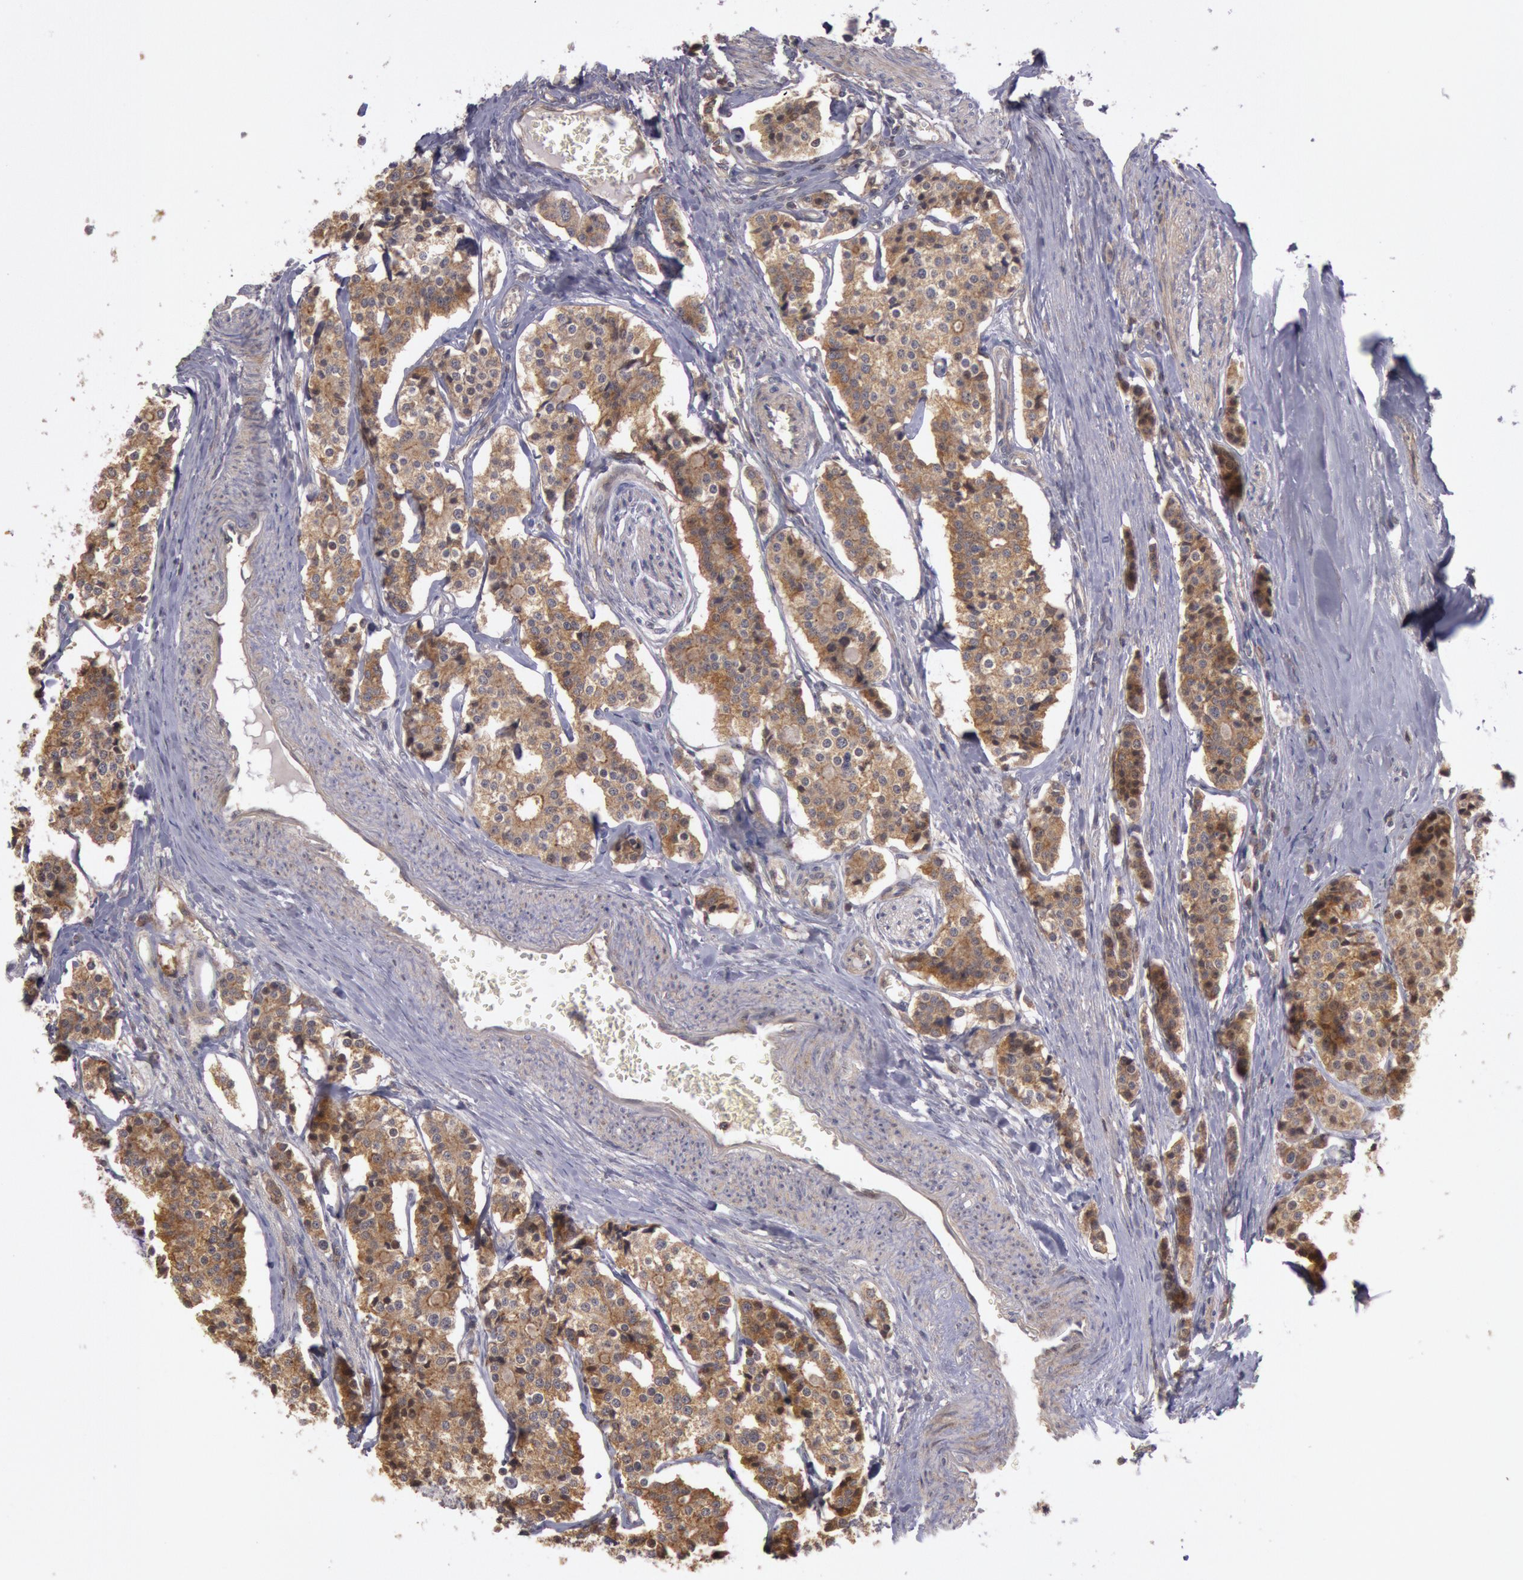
{"staining": {"intensity": "strong", "quantity": ">75%", "location": "cytoplasmic/membranous"}, "tissue": "carcinoid", "cell_type": "Tumor cells", "image_type": "cancer", "snomed": [{"axis": "morphology", "description": "Carcinoid, malignant, NOS"}, {"axis": "topography", "description": "Small intestine"}], "caption": "Strong cytoplasmic/membranous protein positivity is seen in about >75% of tumor cells in carcinoid.", "gene": "TRIB2", "patient": {"sex": "male", "age": 63}}